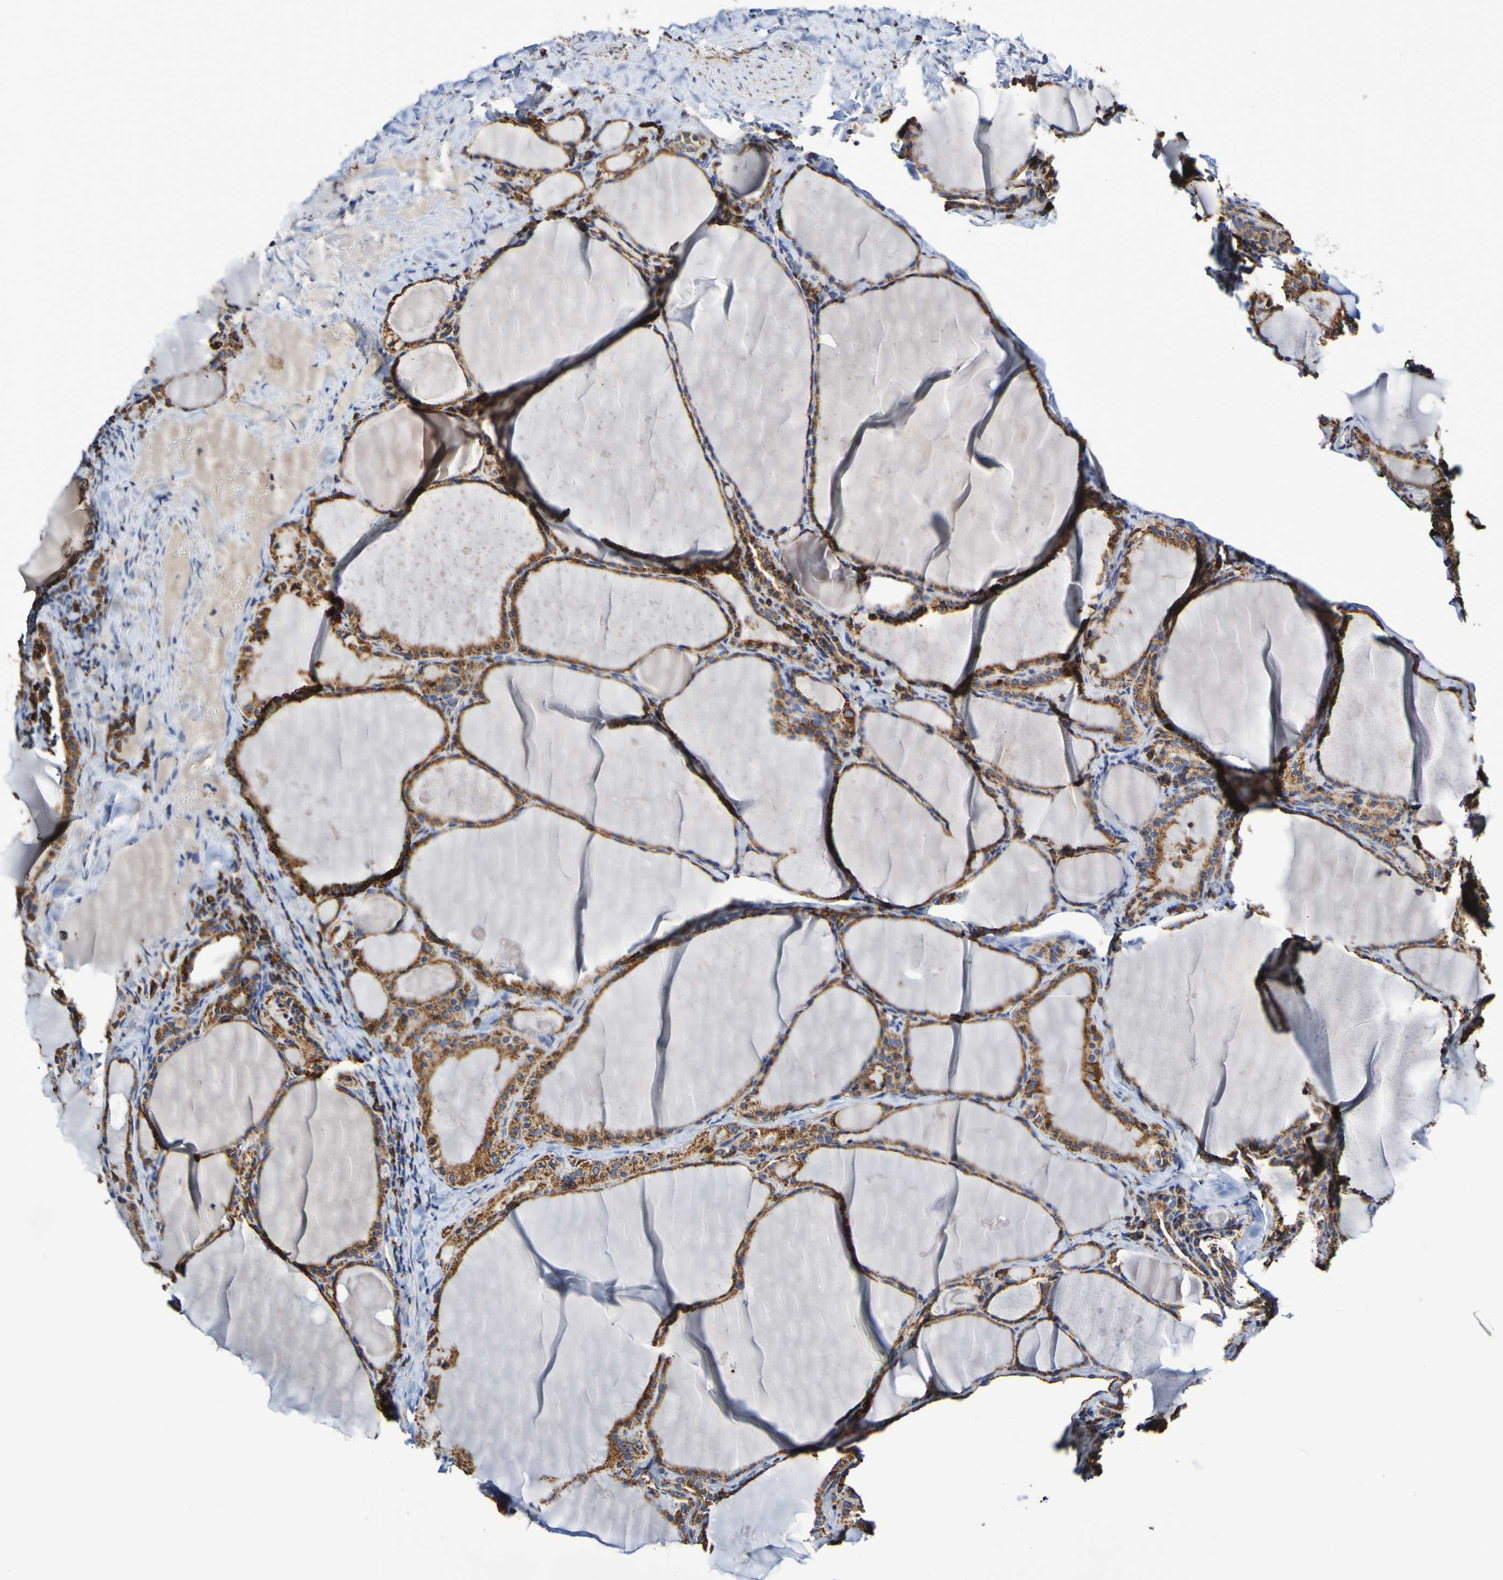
{"staining": {"intensity": "strong", "quantity": ">75%", "location": "cytoplasmic/membranous"}, "tissue": "thyroid cancer", "cell_type": "Tumor cells", "image_type": "cancer", "snomed": [{"axis": "morphology", "description": "Papillary adenocarcinoma, NOS"}, {"axis": "topography", "description": "Thyroid gland"}], "caption": "Protein expression analysis of thyroid cancer shows strong cytoplasmic/membranous expression in about >75% of tumor cells.", "gene": "IL18R1", "patient": {"sex": "female", "age": 42}}